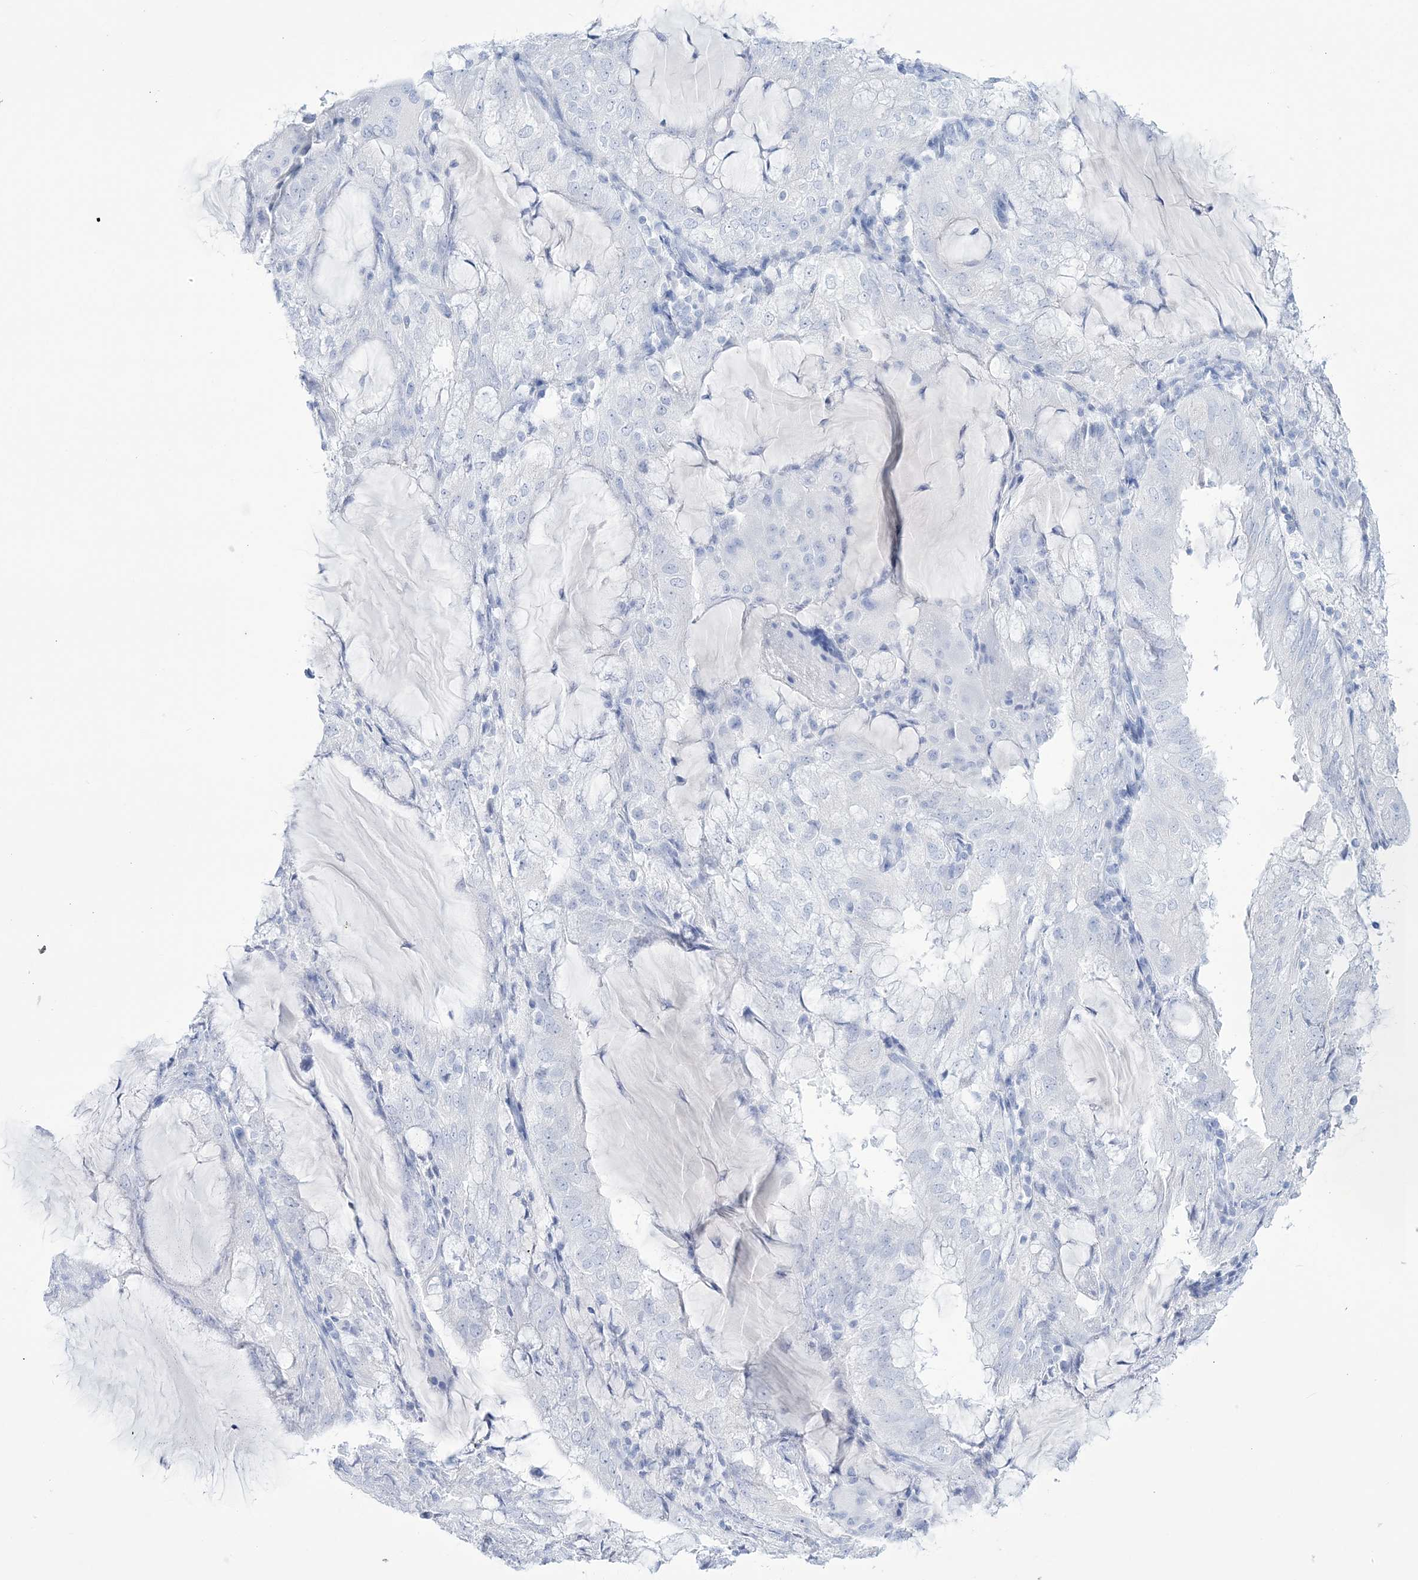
{"staining": {"intensity": "negative", "quantity": "none", "location": "none"}, "tissue": "endometrial cancer", "cell_type": "Tumor cells", "image_type": "cancer", "snomed": [{"axis": "morphology", "description": "Adenocarcinoma, NOS"}, {"axis": "topography", "description": "Endometrium"}], "caption": "Micrograph shows no significant protein staining in tumor cells of endometrial adenocarcinoma.", "gene": "RBP2", "patient": {"sex": "female", "age": 81}}